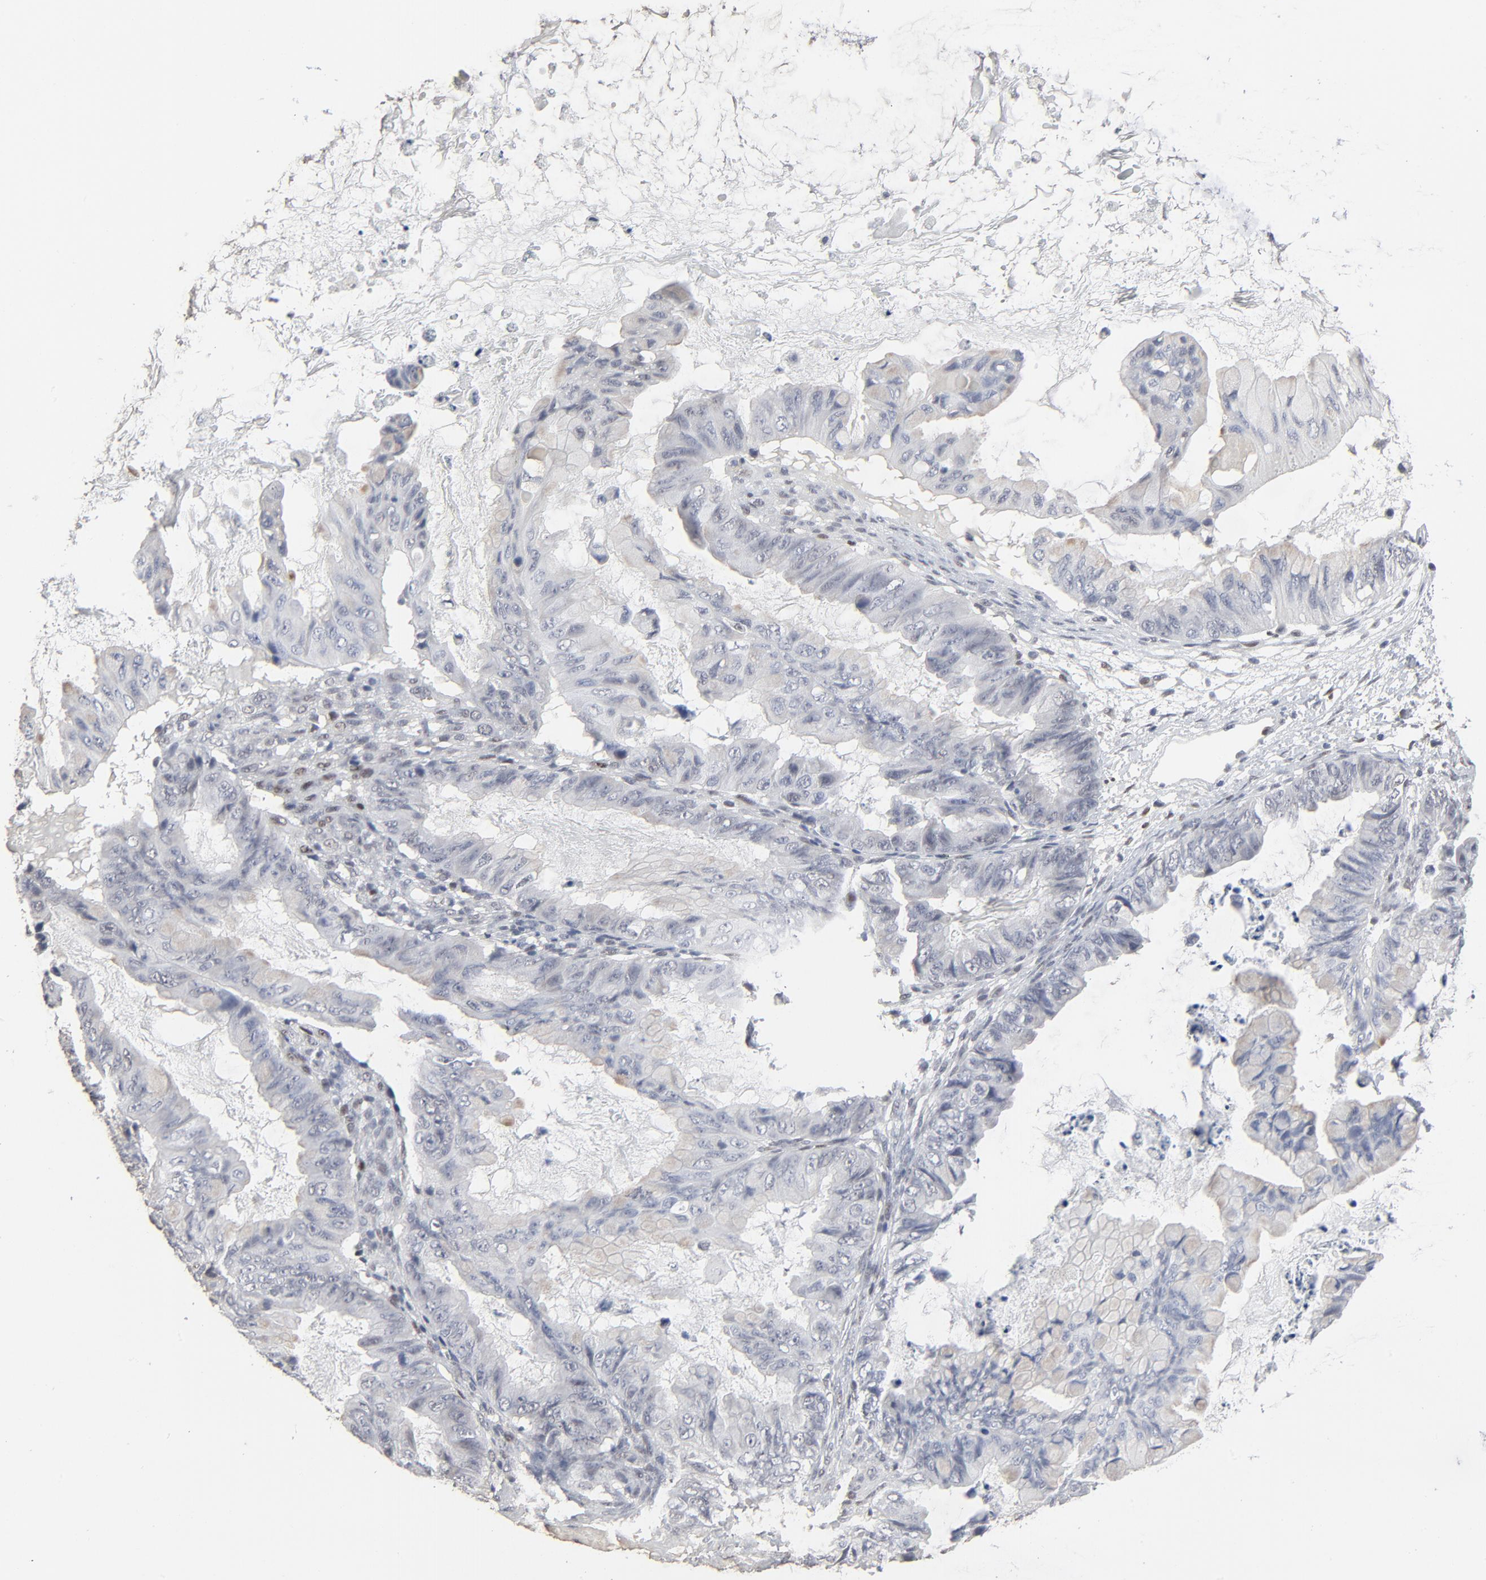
{"staining": {"intensity": "negative", "quantity": "none", "location": "none"}, "tissue": "ovarian cancer", "cell_type": "Tumor cells", "image_type": "cancer", "snomed": [{"axis": "morphology", "description": "Cystadenocarcinoma, mucinous, NOS"}, {"axis": "topography", "description": "Ovary"}], "caption": "This is a image of immunohistochemistry (IHC) staining of ovarian mucinous cystadenocarcinoma, which shows no staining in tumor cells.", "gene": "ATF7", "patient": {"sex": "female", "age": 36}}